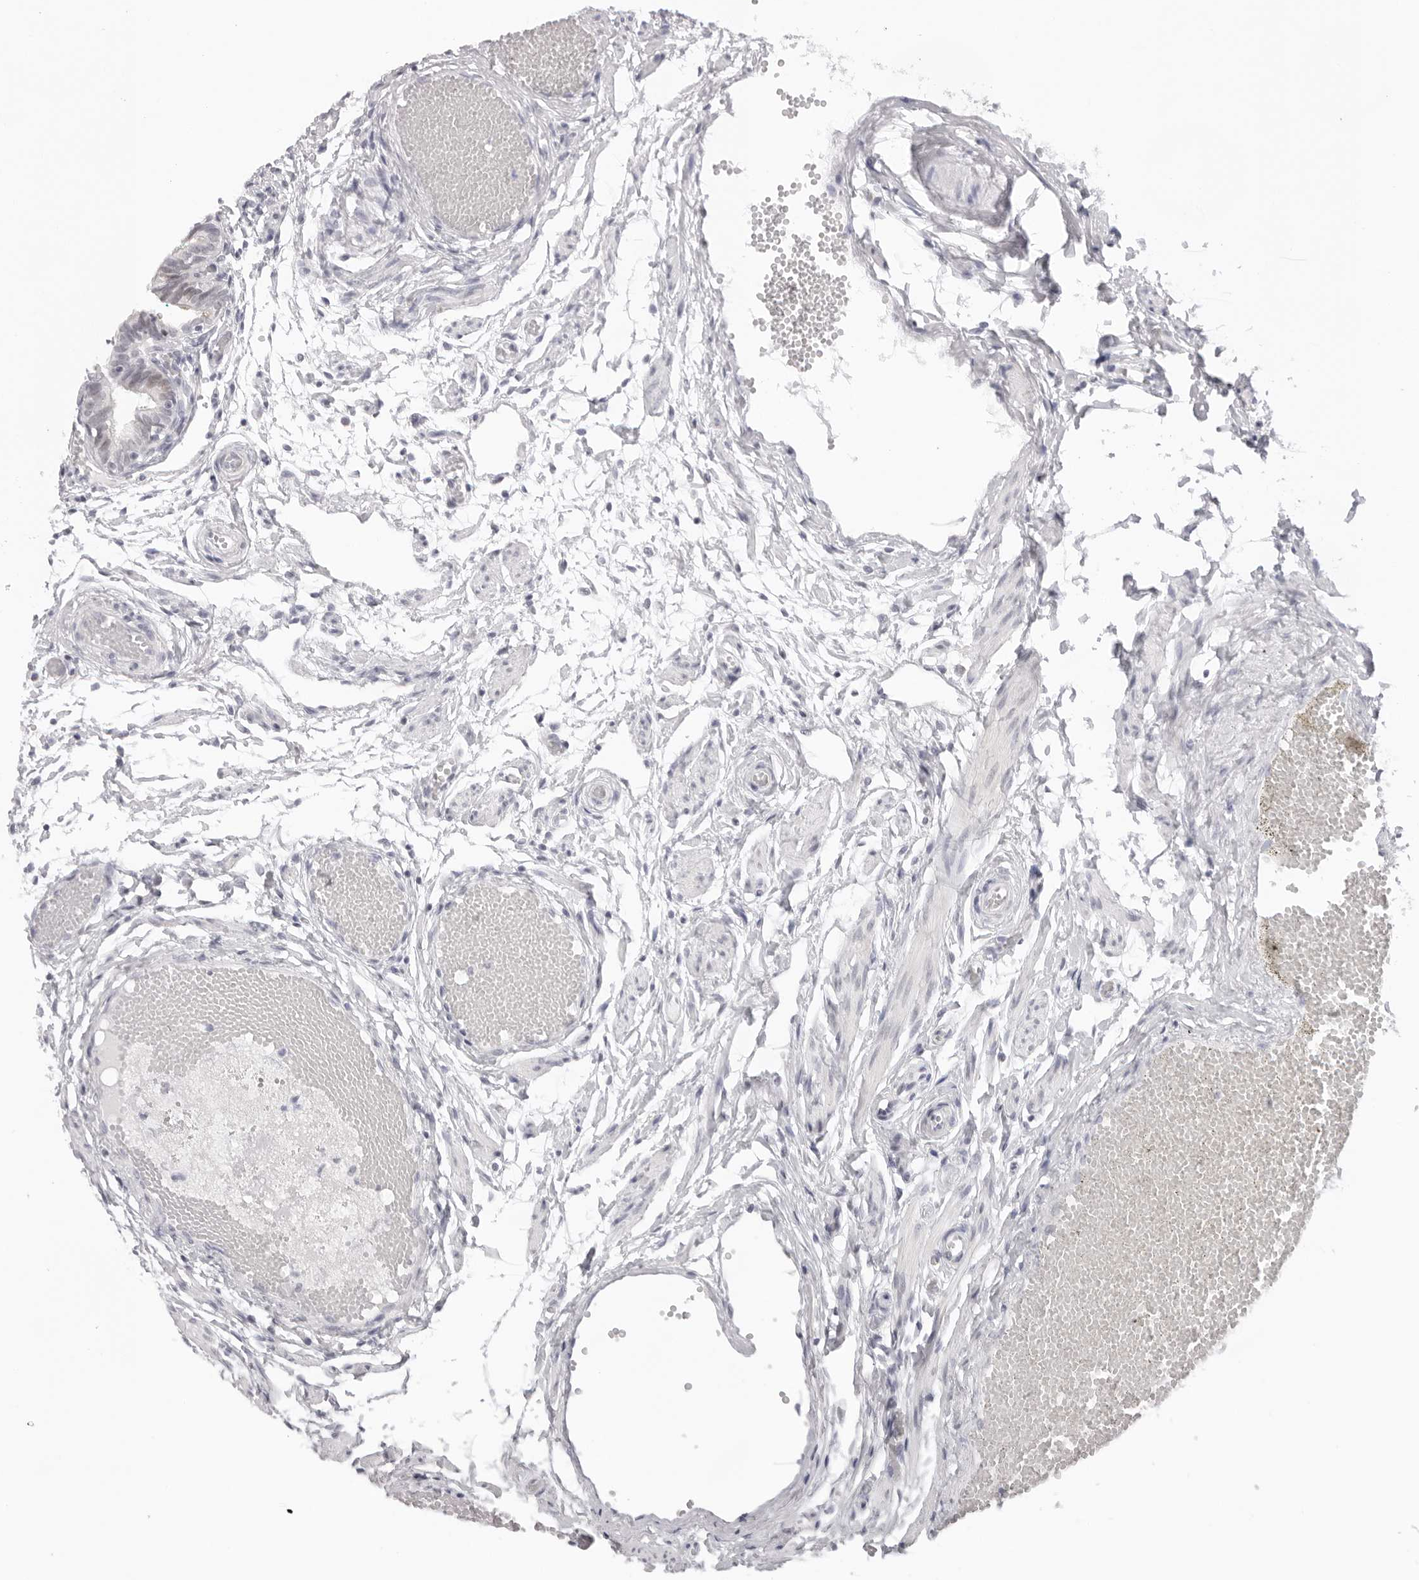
{"staining": {"intensity": "weak", "quantity": "<25%", "location": "nuclear"}, "tissue": "fallopian tube", "cell_type": "Glandular cells", "image_type": "normal", "snomed": [{"axis": "morphology", "description": "Normal tissue, NOS"}, {"axis": "topography", "description": "Fallopian tube"}], "caption": "Immunohistochemistry (IHC) histopathology image of normal fallopian tube: human fallopian tube stained with DAB (3,3'-diaminobenzidine) displays no significant protein staining in glandular cells. (DAB immunohistochemistry (IHC) visualized using brightfield microscopy, high magnification).", "gene": "KLK12", "patient": {"sex": "female", "age": 46}}